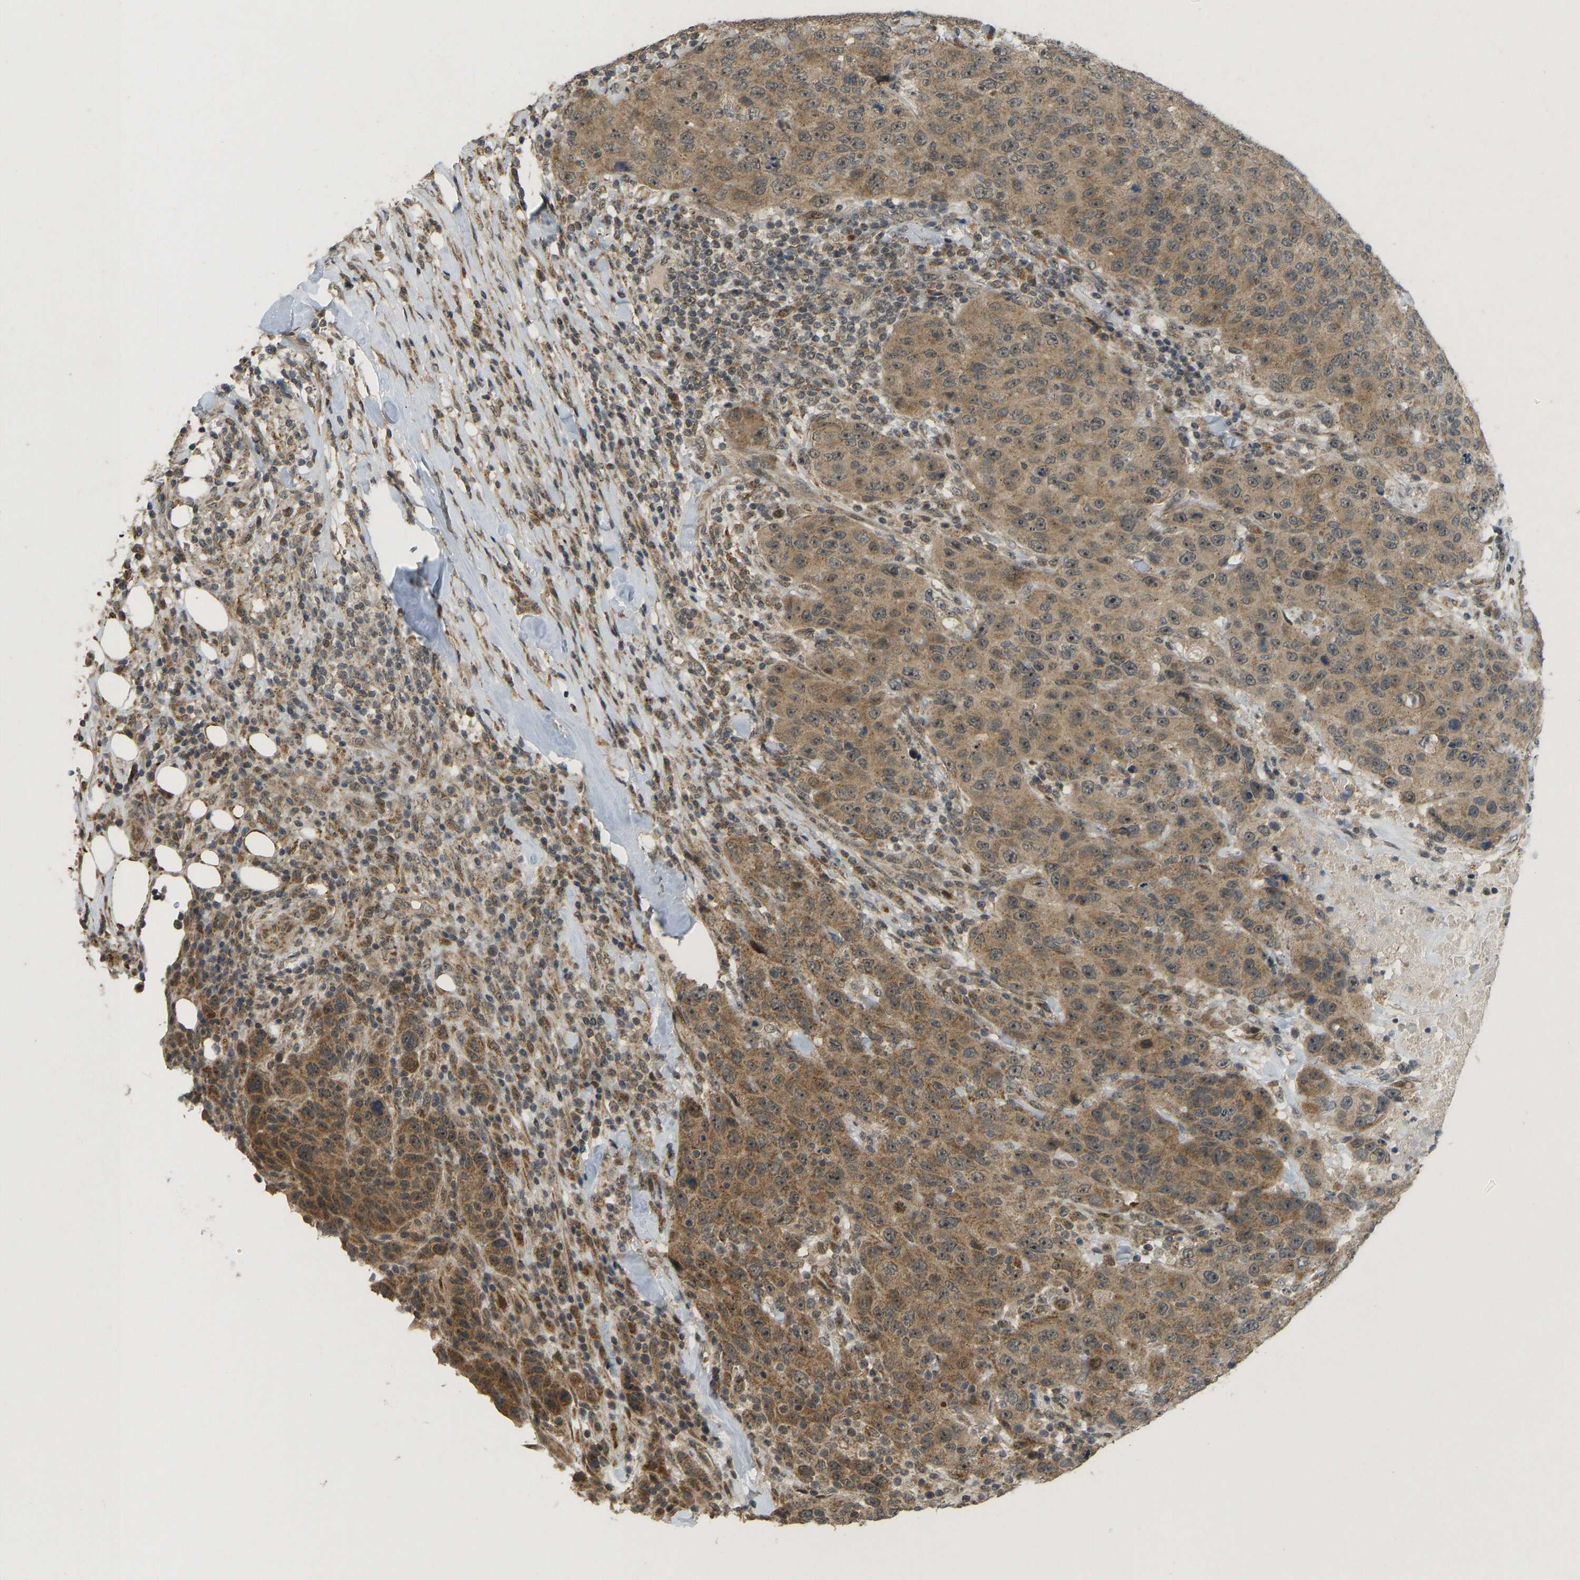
{"staining": {"intensity": "moderate", "quantity": ">75%", "location": "cytoplasmic/membranous"}, "tissue": "breast cancer", "cell_type": "Tumor cells", "image_type": "cancer", "snomed": [{"axis": "morphology", "description": "Duct carcinoma"}, {"axis": "topography", "description": "Breast"}], "caption": "Human breast cancer (intraductal carcinoma) stained with a protein marker displays moderate staining in tumor cells.", "gene": "ACADS", "patient": {"sex": "female", "age": 37}}